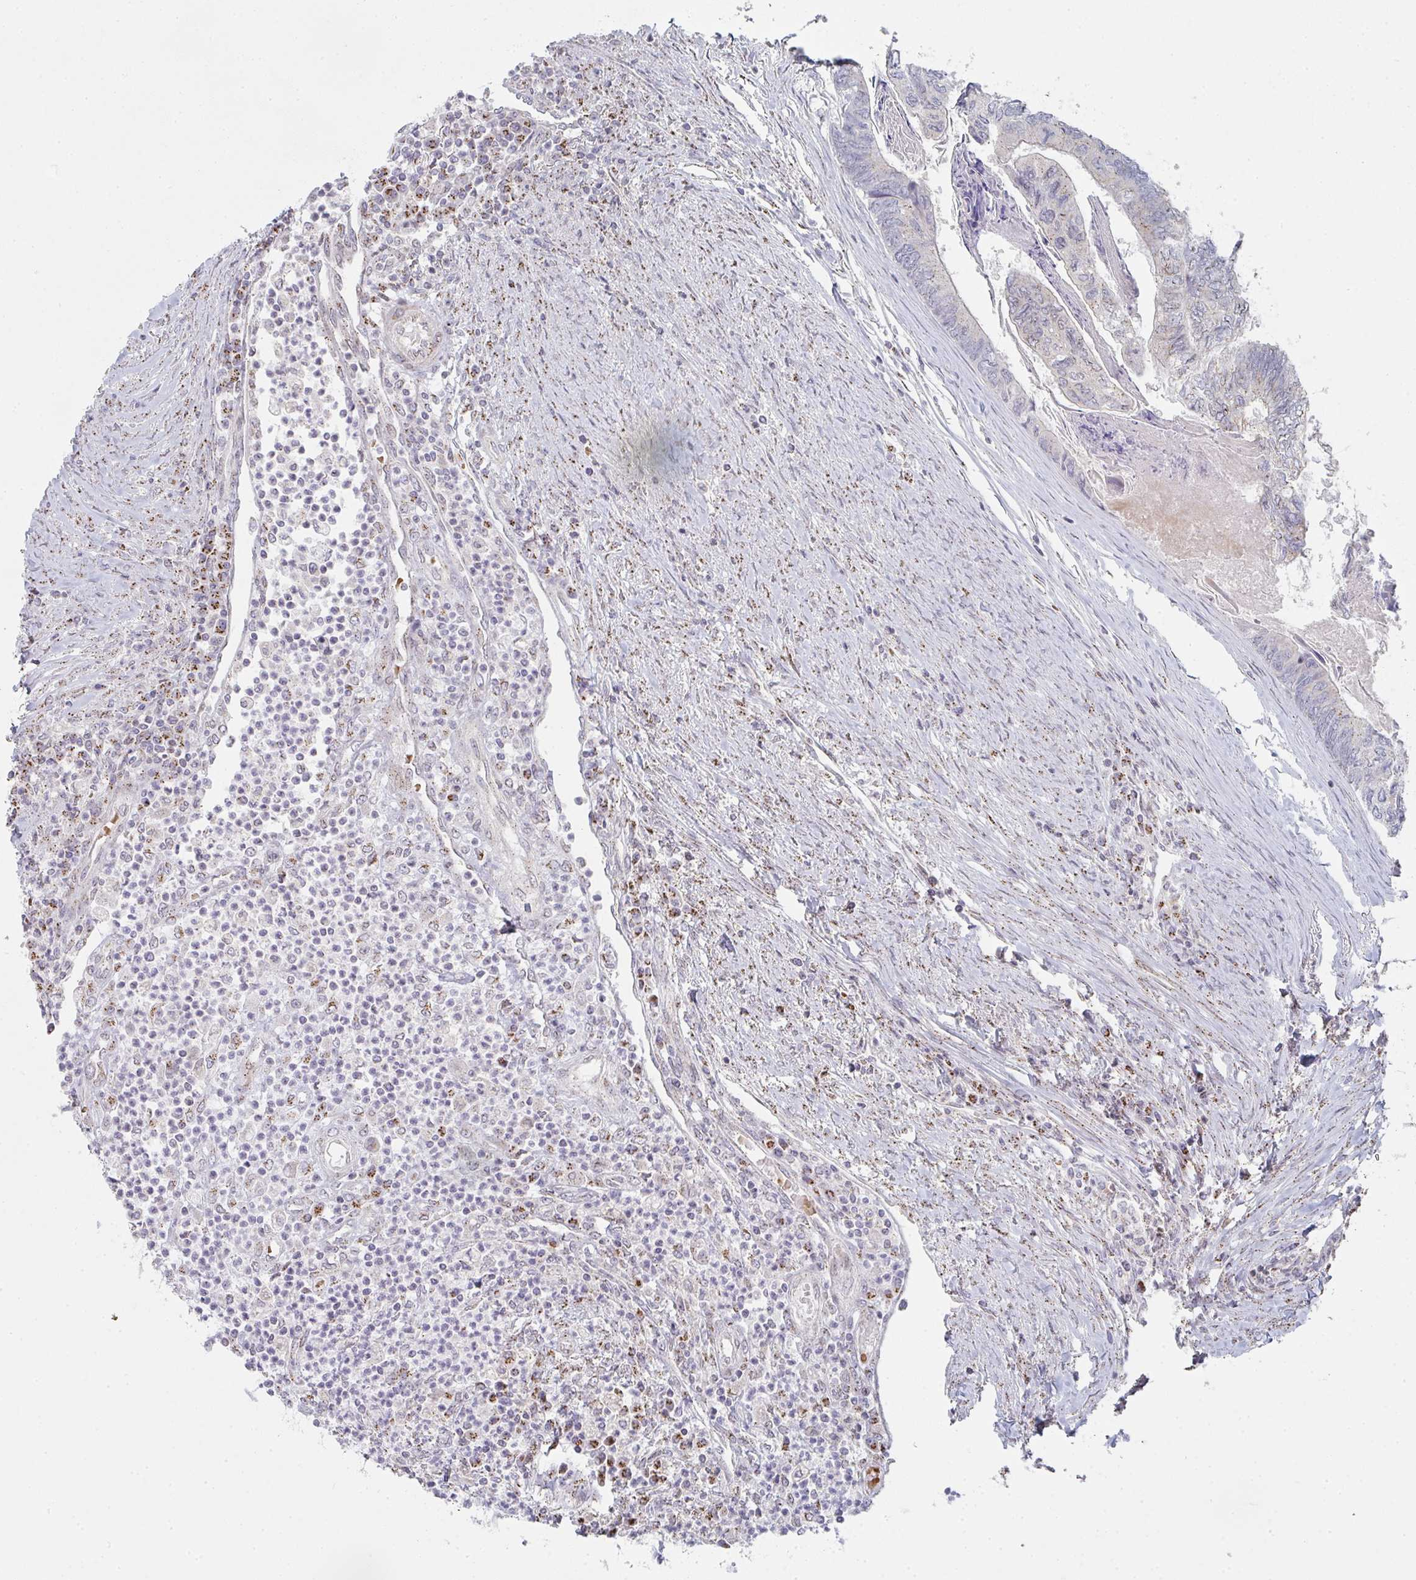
{"staining": {"intensity": "weak", "quantity": "25%-75%", "location": "cytoplasmic/membranous"}, "tissue": "colorectal cancer", "cell_type": "Tumor cells", "image_type": "cancer", "snomed": [{"axis": "morphology", "description": "Adenocarcinoma, NOS"}, {"axis": "topography", "description": "Colon"}], "caption": "Colorectal adenocarcinoma stained for a protein exhibits weak cytoplasmic/membranous positivity in tumor cells.", "gene": "ZNF526", "patient": {"sex": "female", "age": 67}}